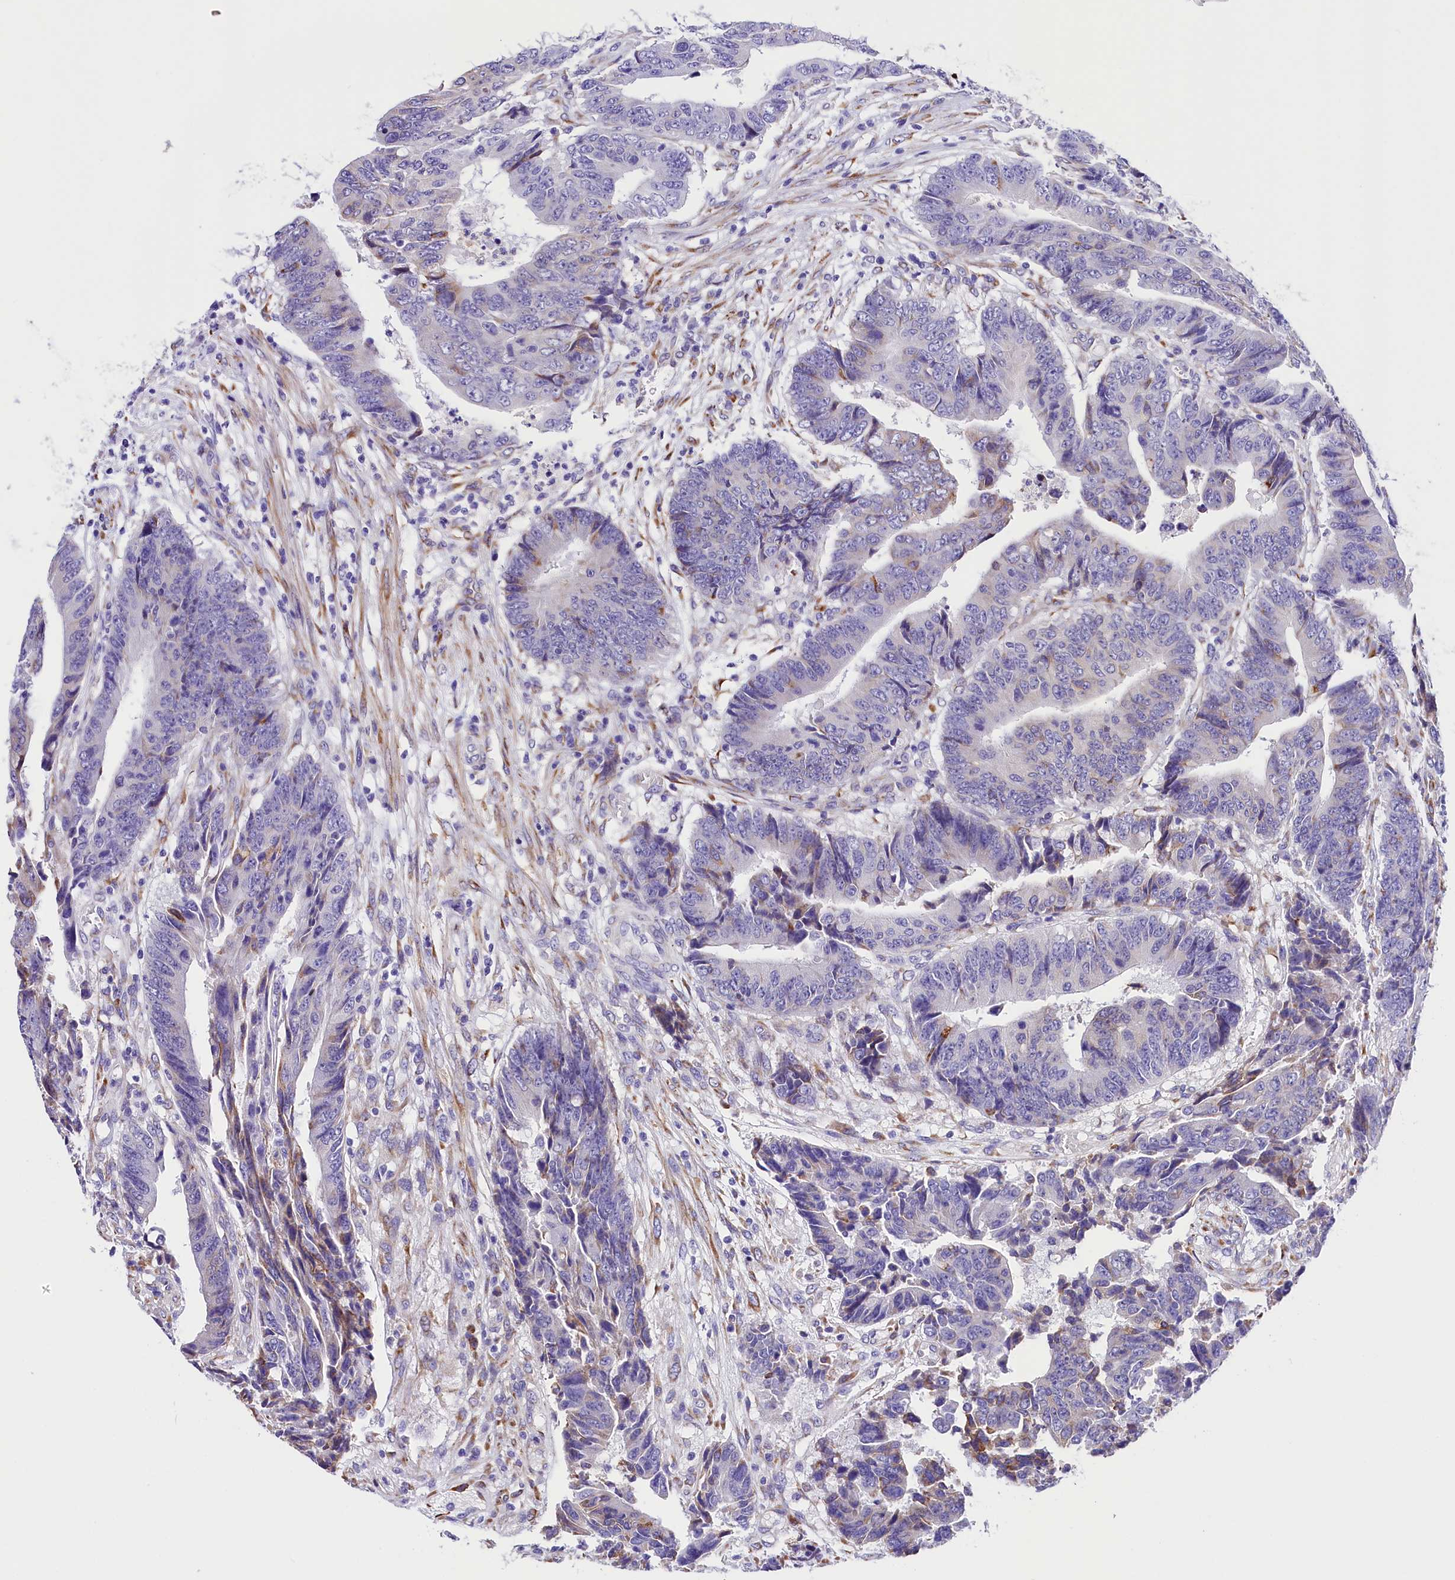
{"staining": {"intensity": "moderate", "quantity": "<25%", "location": "cytoplasmic/membranous"}, "tissue": "colorectal cancer", "cell_type": "Tumor cells", "image_type": "cancer", "snomed": [{"axis": "morphology", "description": "Adenocarcinoma, NOS"}, {"axis": "topography", "description": "Rectum"}], "caption": "Immunohistochemistry (DAB) staining of colorectal adenocarcinoma displays moderate cytoplasmic/membranous protein expression in approximately <25% of tumor cells.", "gene": "ITGA1", "patient": {"sex": "male", "age": 84}}